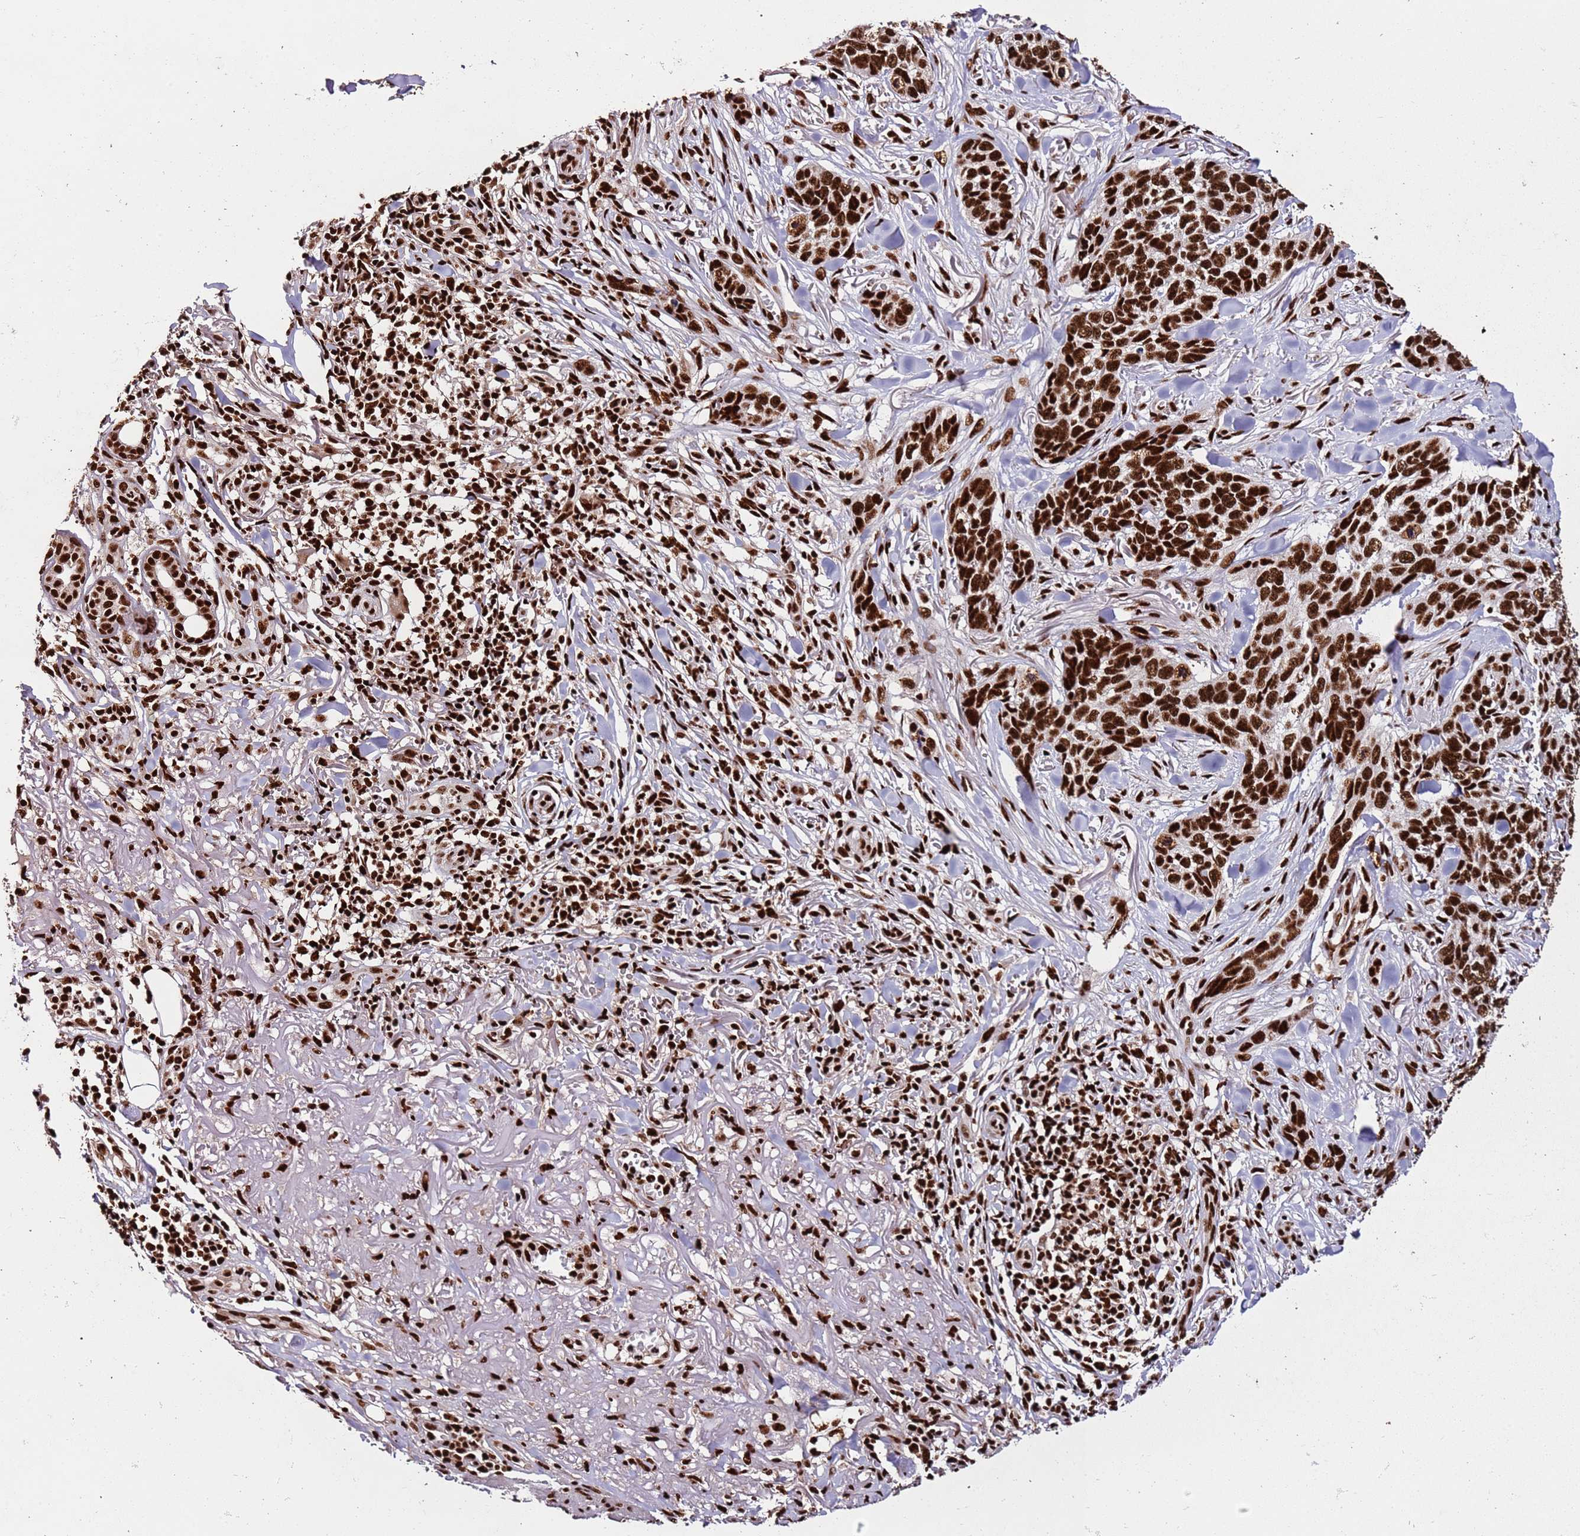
{"staining": {"intensity": "strong", "quantity": ">75%", "location": "nuclear"}, "tissue": "skin cancer", "cell_type": "Tumor cells", "image_type": "cancer", "snomed": [{"axis": "morphology", "description": "Basal cell carcinoma"}, {"axis": "topography", "description": "Skin"}], "caption": "Immunohistochemical staining of human skin basal cell carcinoma reveals high levels of strong nuclear staining in about >75% of tumor cells.", "gene": "C6orf226", "patient": {"sex": "male", "age": 86}}